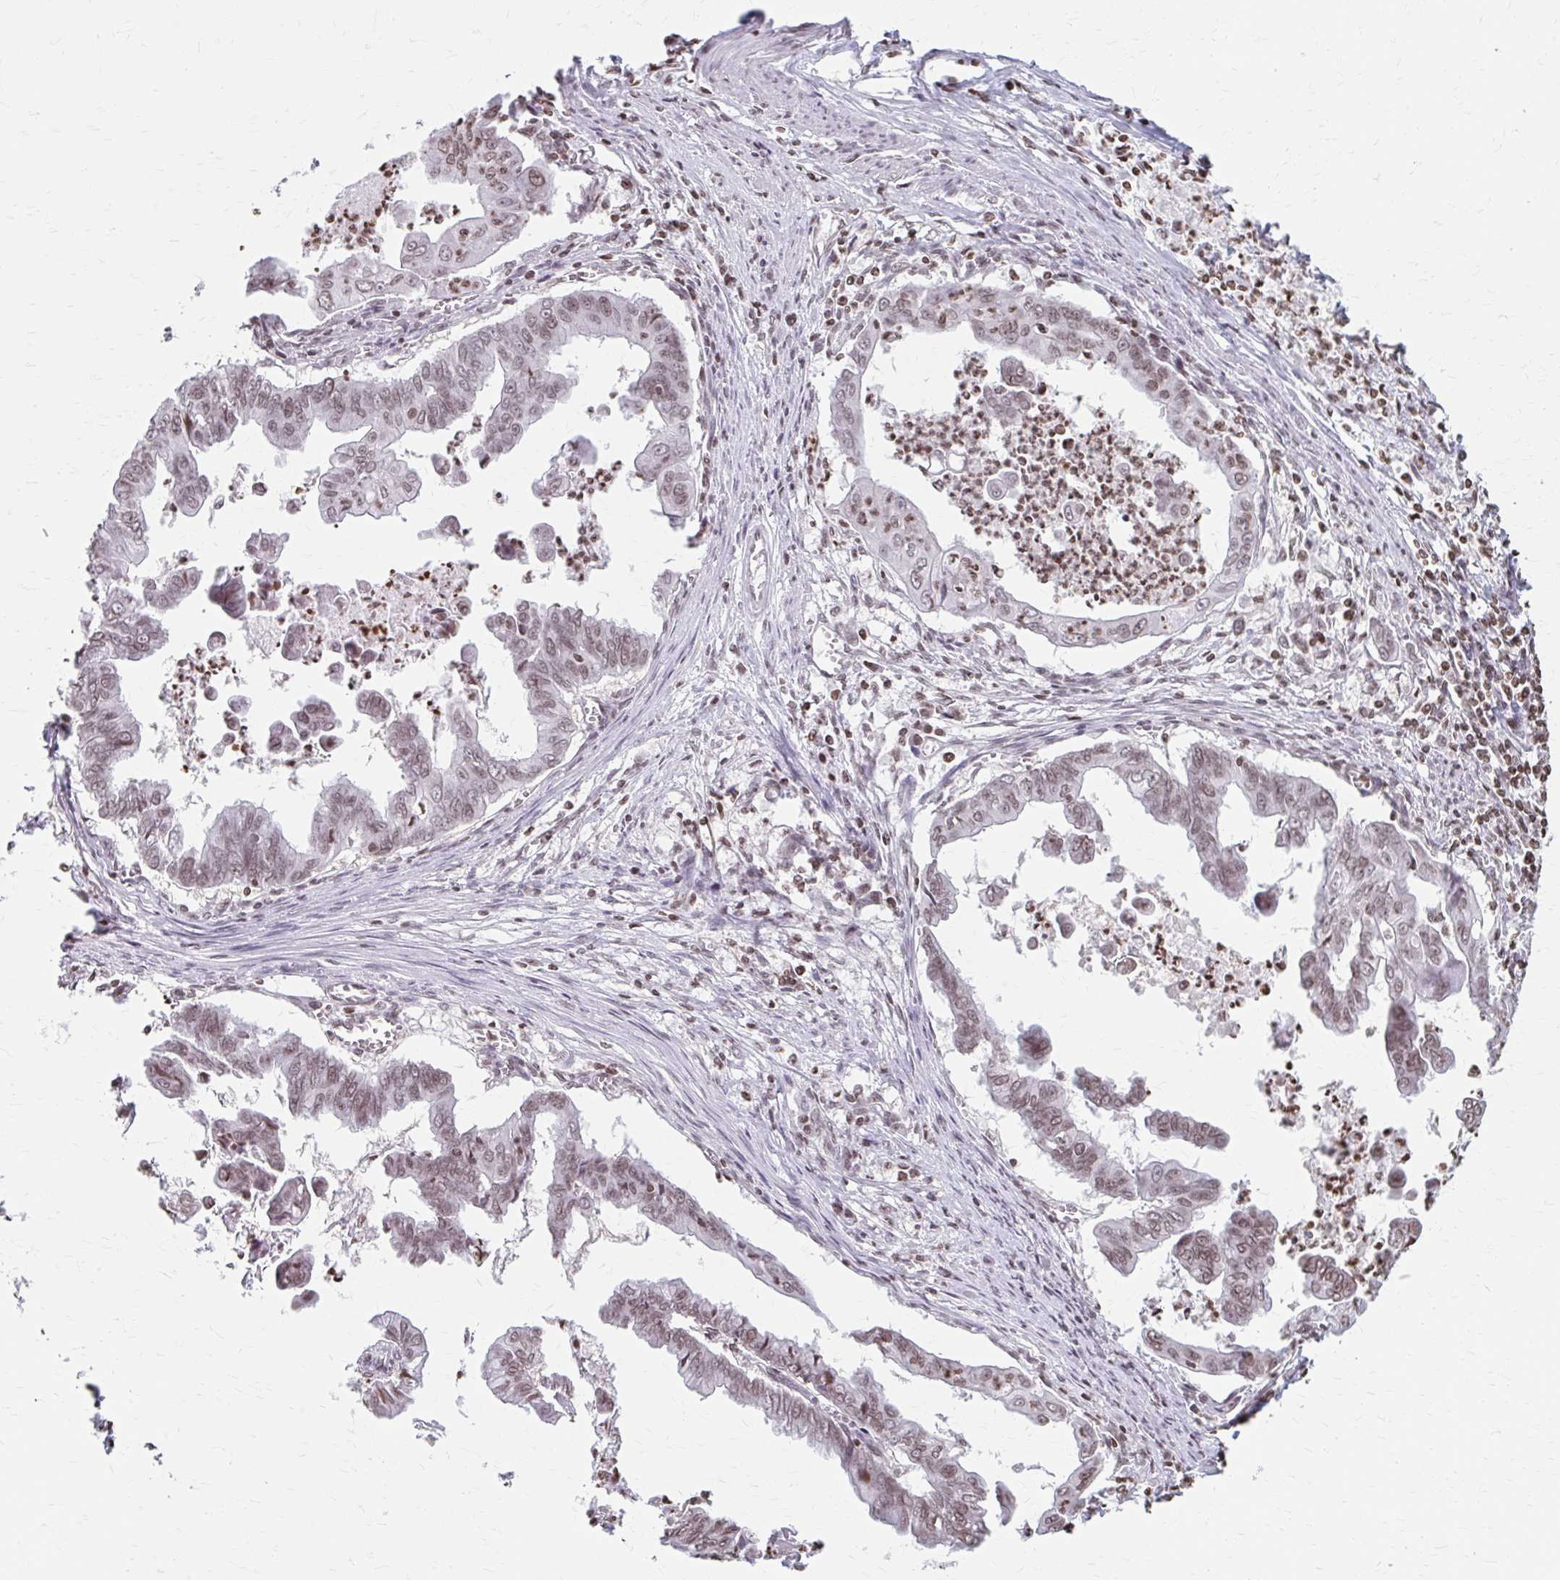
{"staining": {"intensity": "moderate", "quantity": "25%-75%", "location": "nuclear"}, "tissue": "stomach cancer", "cell_type": "Tumor cells", "image_type": "cancer", "snomed": [{"axis": "morphology", "description": "Adenocarcinoma, NOS"}, {"axis": "topography", "description": "Stomach, upper"}], "caption": "About 25%-75% of tumor cells in human stomach adenocarcinoma display moderate nuclear protein positivity as visualized by brown immunohistochemical staining.", "gene": "ORC3", "patient": {"sex": "male", "age": 80}}